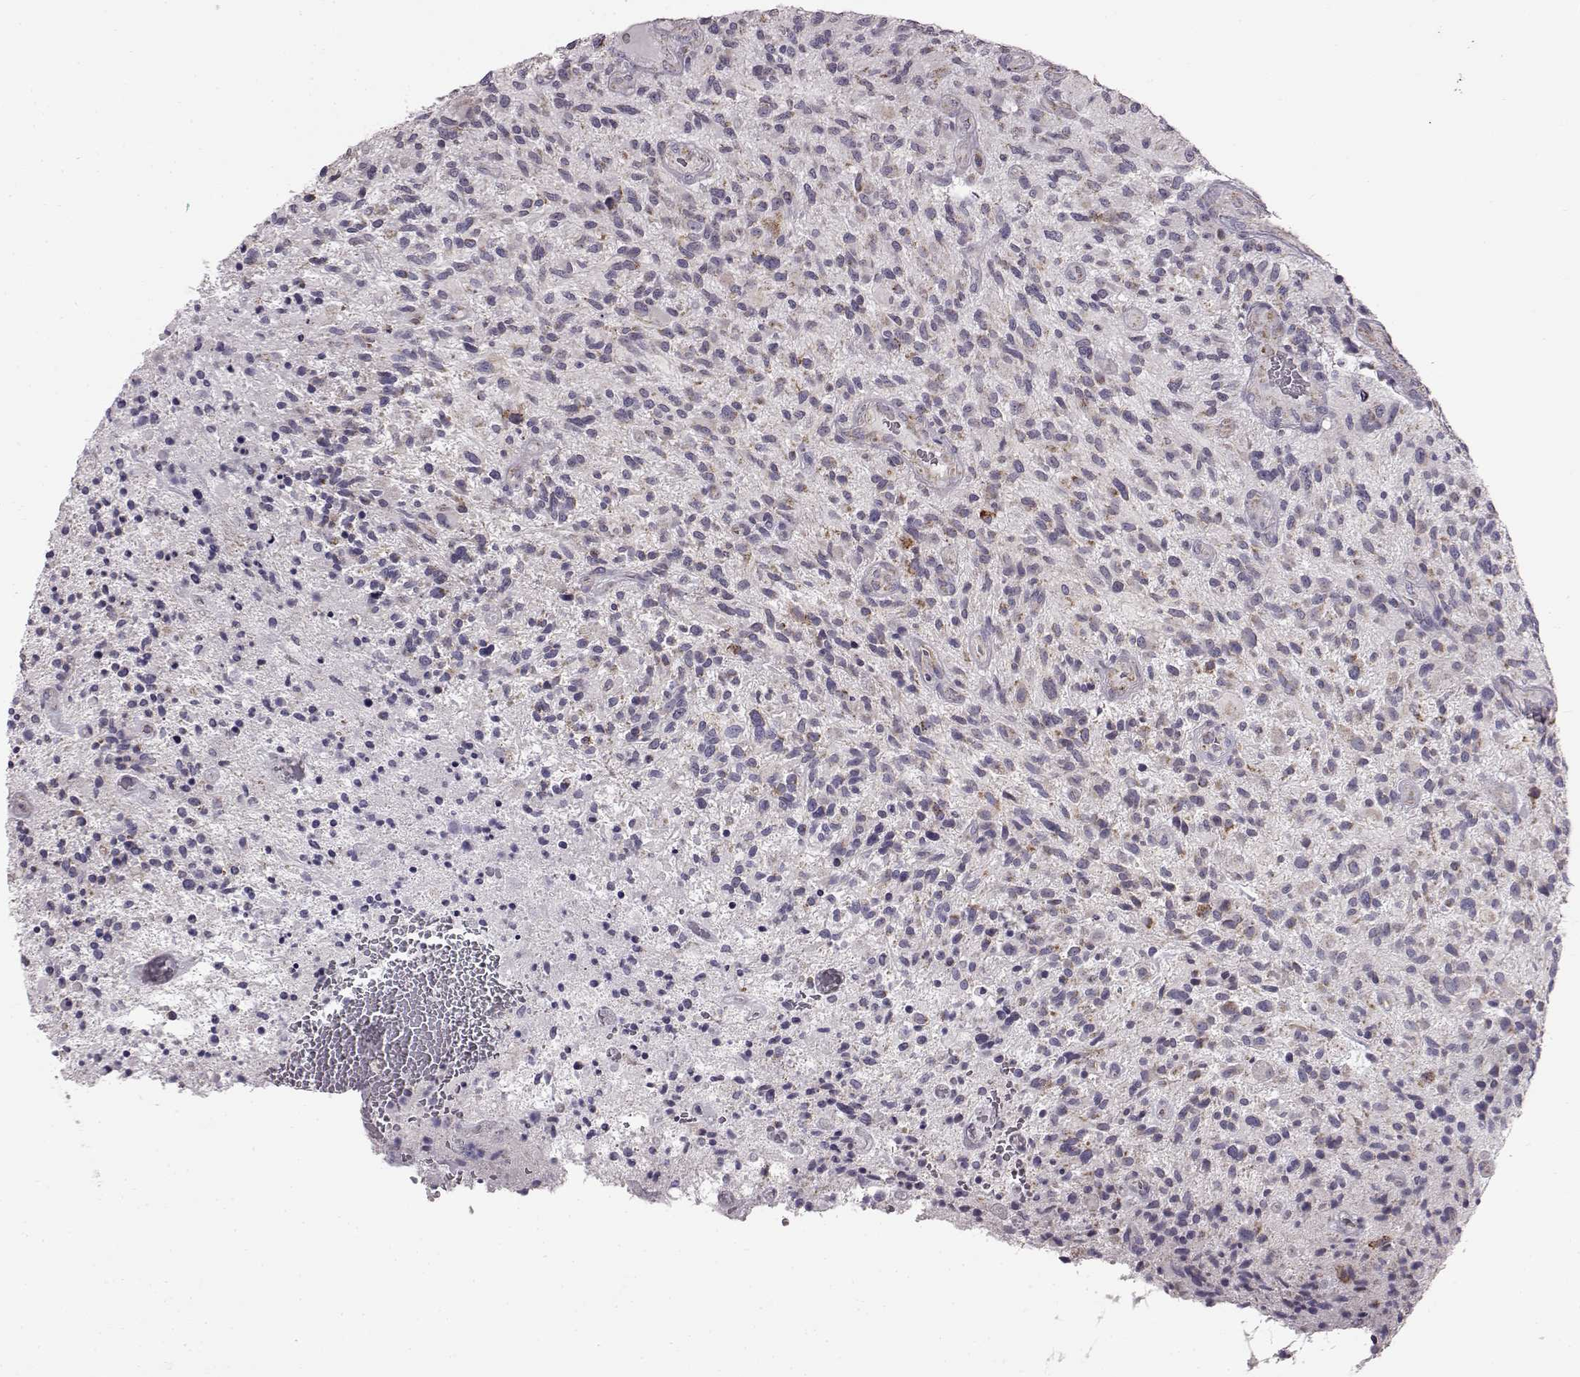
{"staining": {"intensity": "negative", "quantity": "none", "location": "none"}, "tissue": "glioma", "cell_type": "Tumor cells", "image_type": "cancer", "snomed": [{"axis": "morphology", "description": "Glioma, malignant, High grade"}, {"axis": "topography", "description": "Brain"}], "caption": "This image is of malignant glioma (high-grade) stained with immunohistochemistry (IHC) to label a protein in brown with the nuclei are counter-stained blue. There is no expression in tumor cells.", "gene": "FAM8A1", "patient": {"sex": "male", "age": 47}}